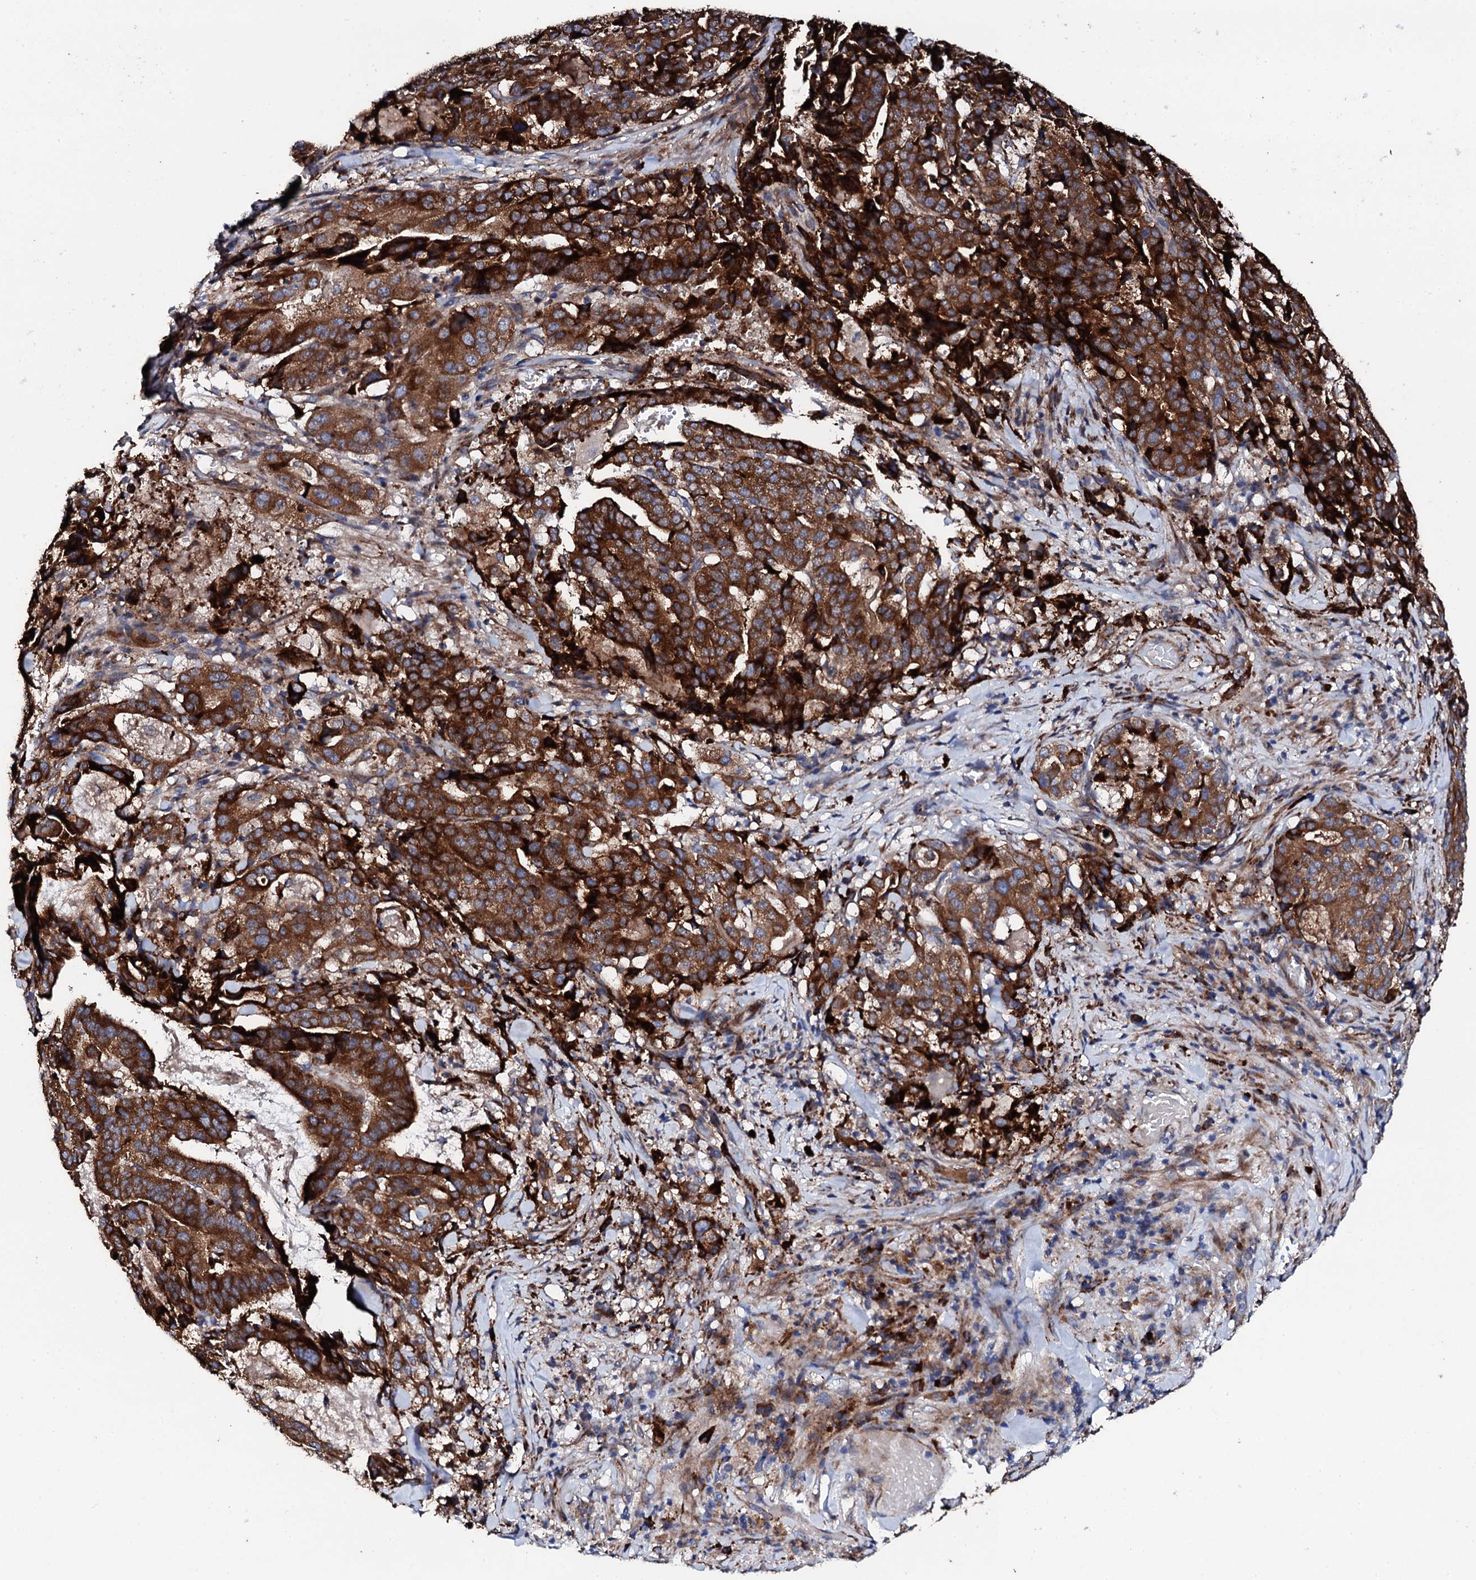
{"staining": {"intensity": "strong", "quantity": ">75%", "location": "cytoplasmic/membranous"}, "tissue": "stomach cancer", "cell_type": "Tumor cells", "image_type": "cancer", "snomed": [{"axis": "morphology", "description": "Adenocarcinoma, NOS"}, {"axis": "topography", "description": "Stomach"}], "caption": "An image of human stomach cancer stained for a protein displays strong cytoplasmic/membranous brown staining in tumor cells. The staining is performed using DAB (3,3'-diaminobenzidine) brown chromogen to label protein expression. The nuclei are counter-stained blue using hematoxylin.", "gene": "LIPT2", "patient": {"sex": "male", "age": 48}}